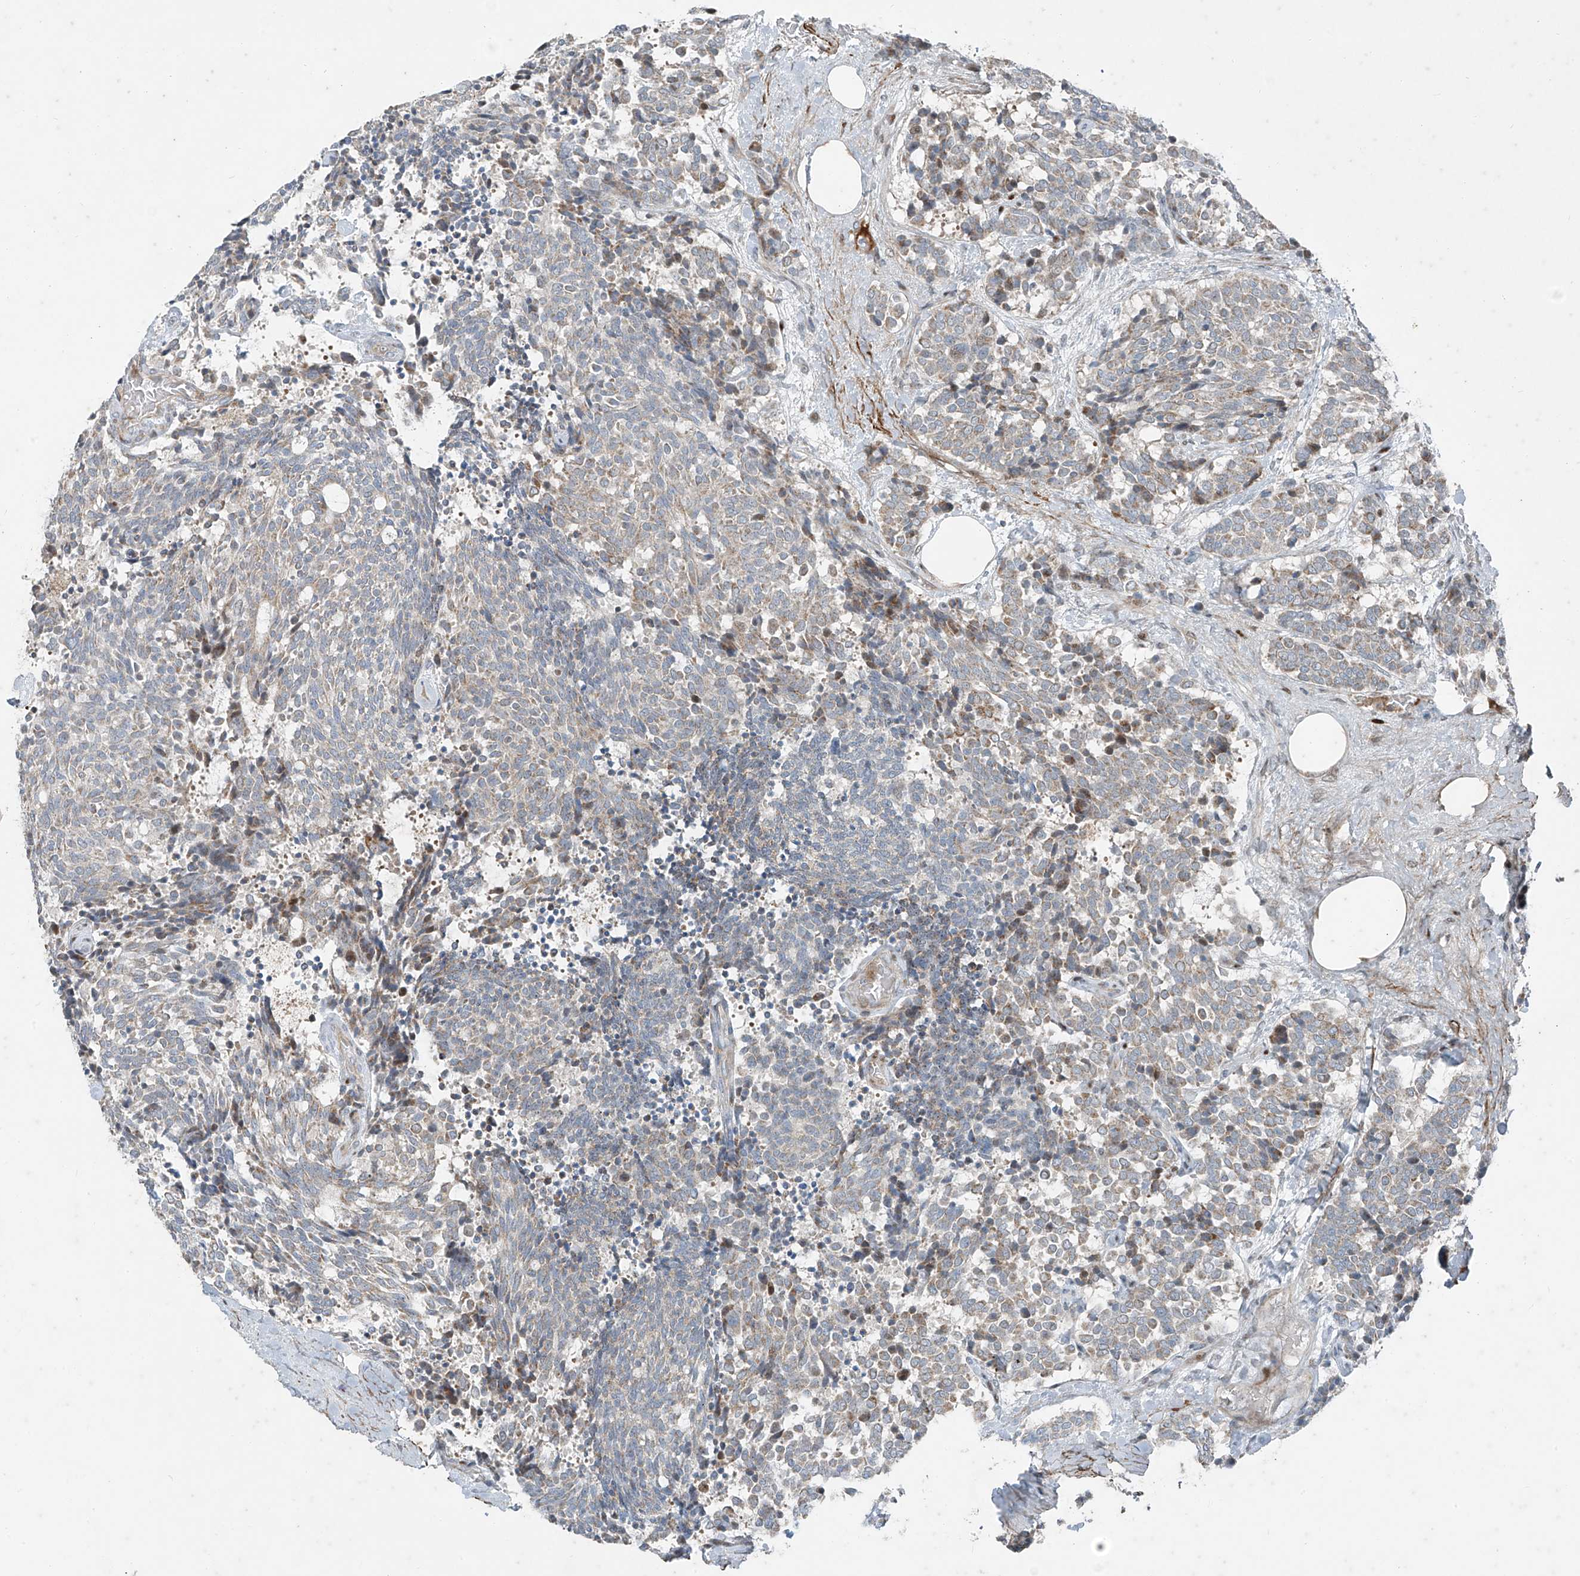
{"staining": {"intensity": "weak", "quantity": "<25%", "location": "cytoplasmic/membranous"}, "tissue": "carcinoid", "cell_type": "Tumor cells", "image_type": "cancer", "snomed": [{"axis": "morphology", "description": "Carcinoid, malignant, NOS"}, {"axis": "topography", "description": "Pancreas"}], "caption": "The photomicrograph displays no significant expression in tumor cells of carcinoid. (DAB immunohistochemistry (IHC) visualized using brightfield microscopy, high magnification).", "gene": "PPCS", "patient": {"sex": "female", "age": 54}}